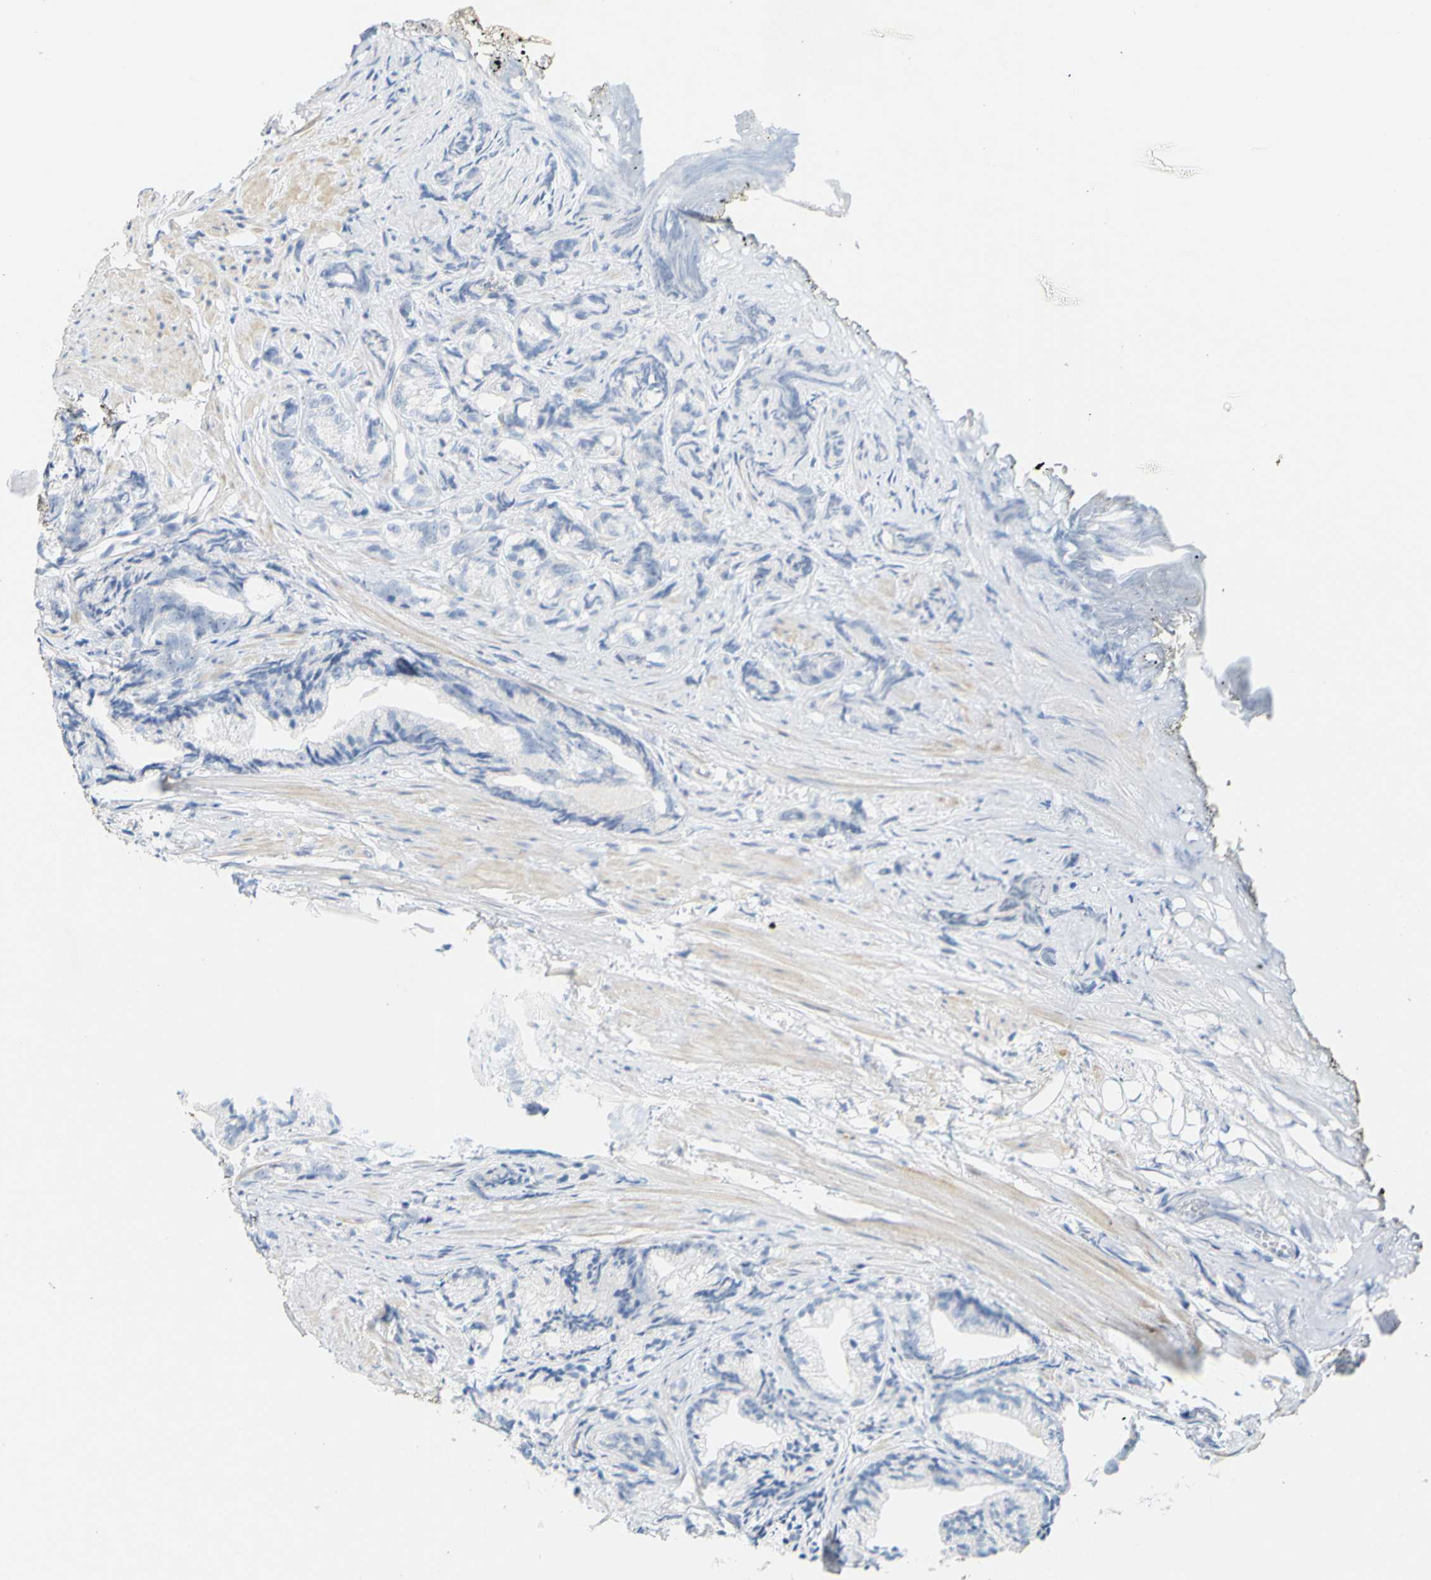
{"staining": {"intensity": "negative", "quantity": "none", "location": "none"}, "tissue": "prostate cancer", "cell_type": "Tumor cells", "image_type": "cancer", "snomed": [{"axis": "morphology", "description": "Adenocarcinoma, Low grade"}, {"axis": "topography", "description": "Prostate"}], "caption": "Immunohistochemistry (IHC) micrograph of neoplastic tissue: human prostate adenocarcinoma (low-grade) stained with DAB (3,3'-diaminobenzidine) reveals no significant protein staining in tumor cells.", "gene": "OPN1SW", "patient": {"sex": "male", "age": 89}}